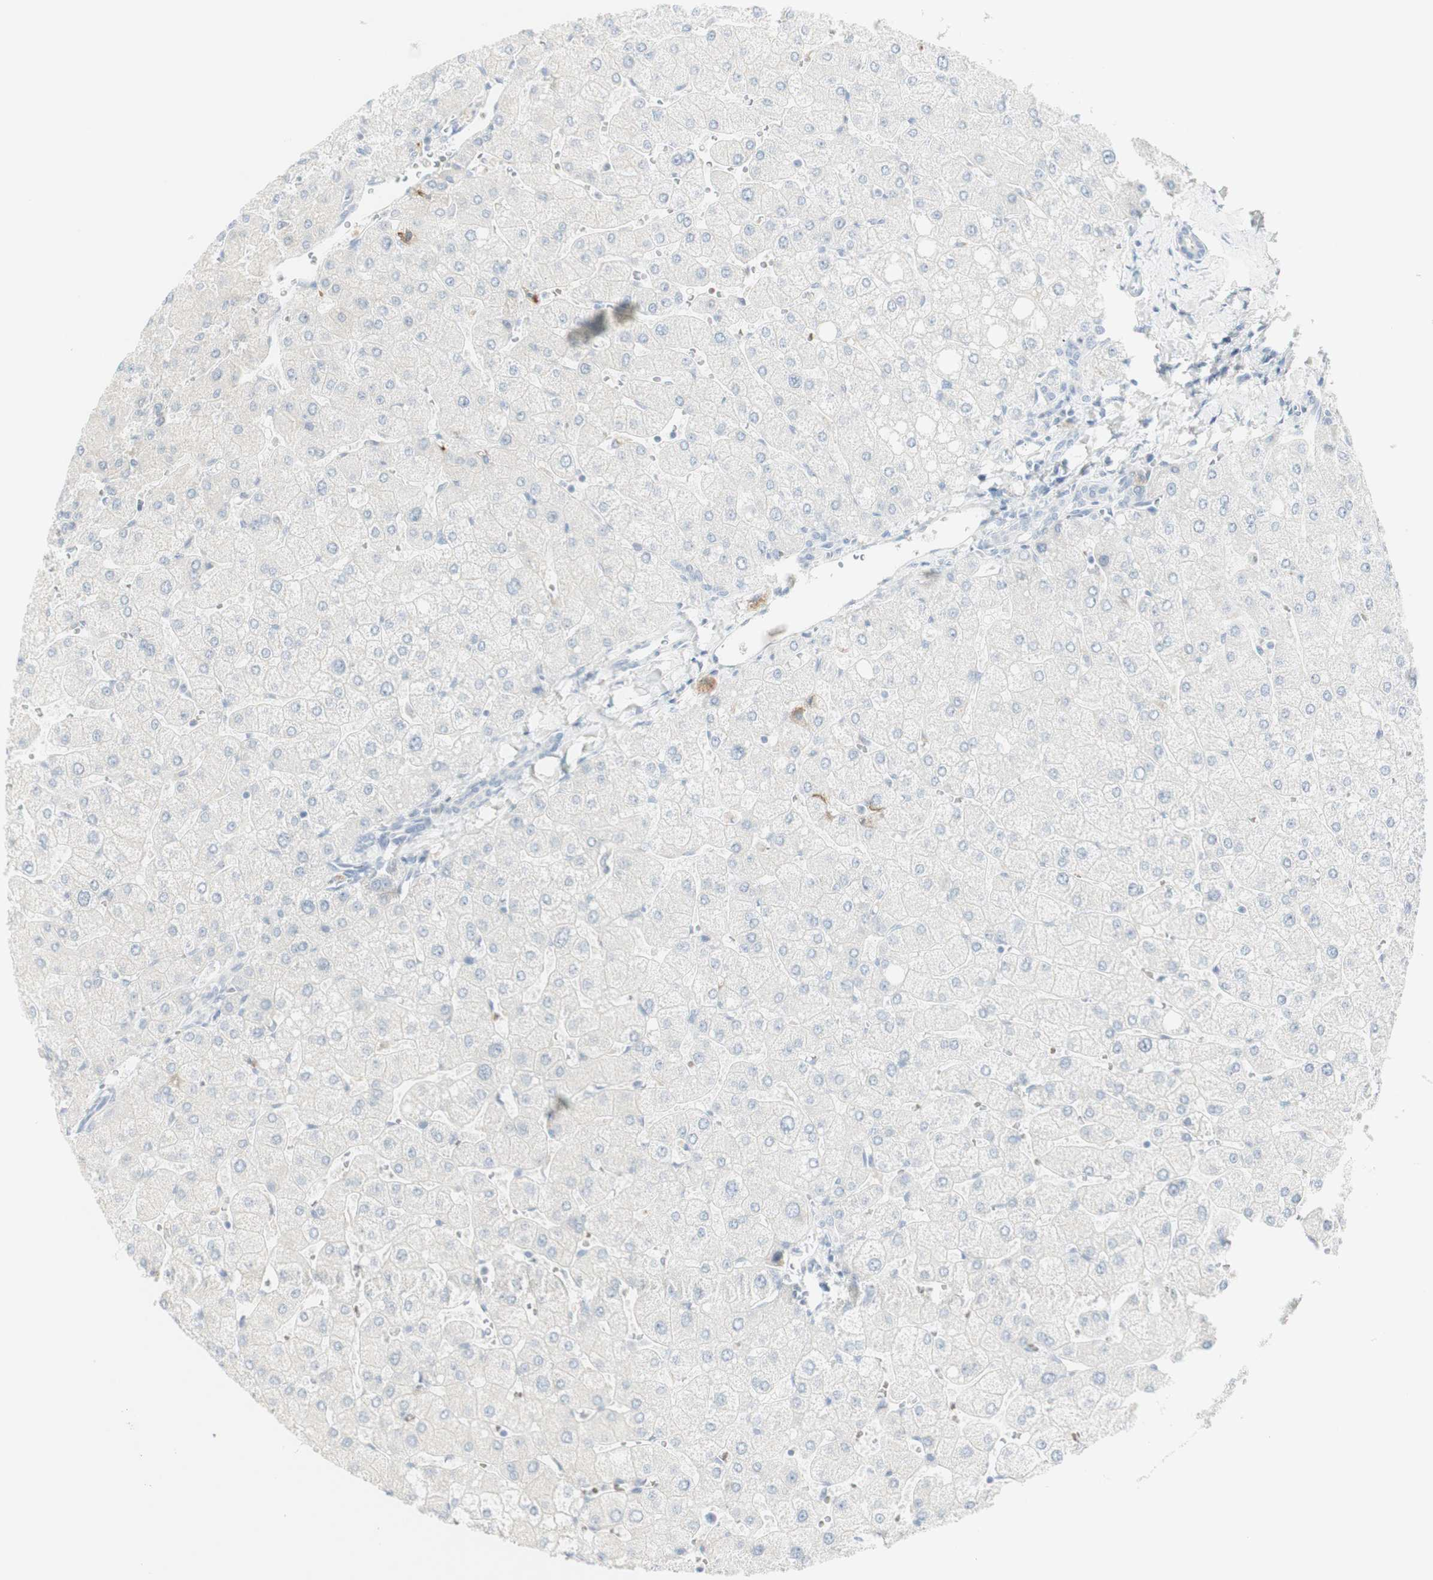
{"staining": {"intensity": "negative", "quantity": "none", "location": "none"}, "tissue": "liver", "cell_type": "Cholangiocytes", "image_type": "normal", "snomed": [{"axis": "morphology", "description": "Normal tissue, NOS"}, {"axis": "topography", "description": "Liver"}], "caption": "A micrograph of human liver is negative for staining in cholangiocytes. (DAB (3,3'-diaminobenzidine) immunohistochemistry (IHC) visualized using brightfield microscopy, high magnification).", "gene": "MDK", "patient": {"sex": "male", "age": 55}}